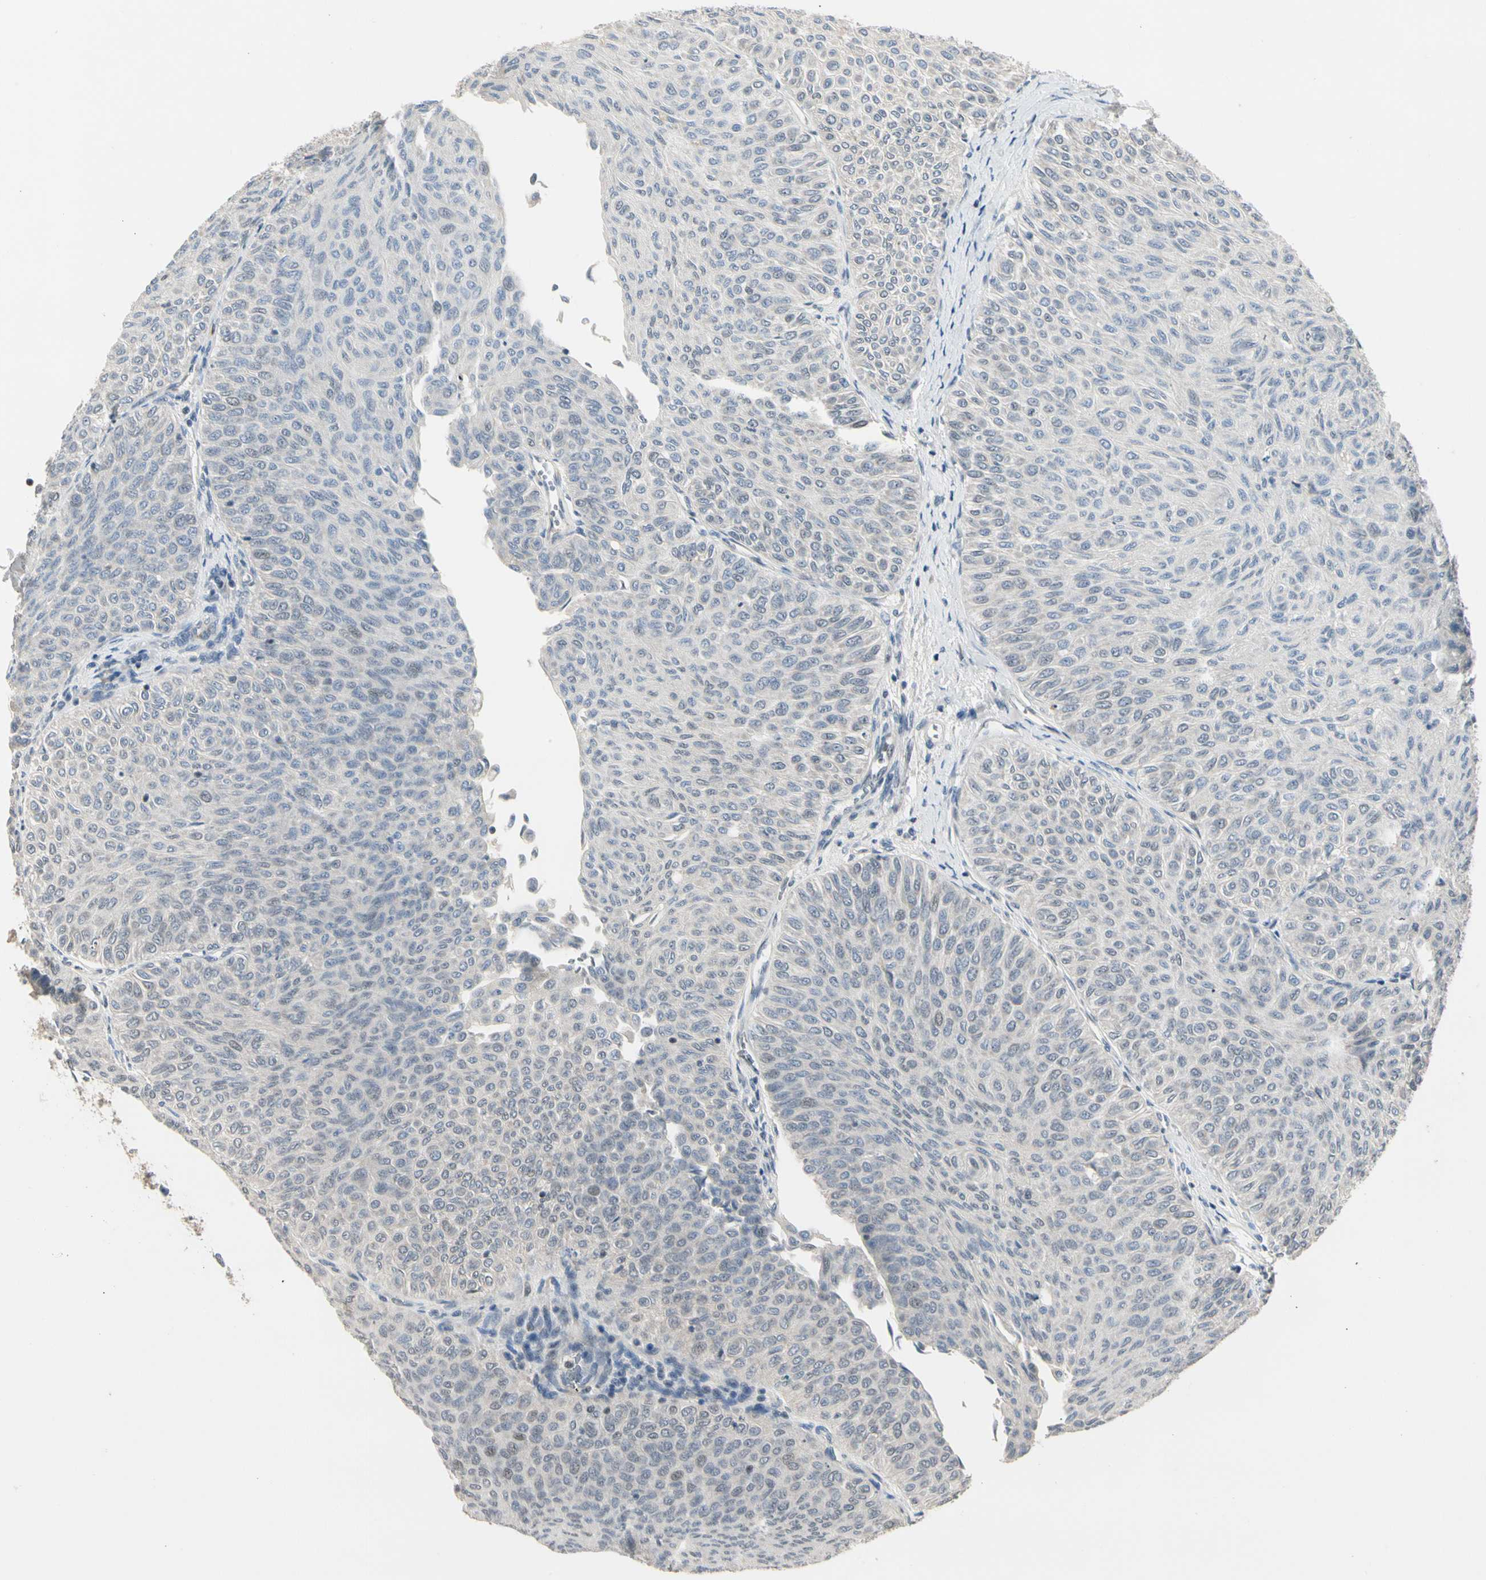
{"staining": {"intensity": "negative", "quantity": "none", "location": "none"}, "tissue": "urothelial cancer", "cell_type": "Tumor cells", "image_type": "cancer", "snomed": [{"axis": "morphology", "description": "Urothelial carcinoma, Low grade"}, {"axis": "topography", "description": "Urinary bladder"}], "caption": "This is an immunohistochemistry (IHC) micrograph of low-grade urothelial carcinoma. There is no staining in tumor cells.", "gene": "GREM1", "patient": {"sex": "male", "age": 78}}